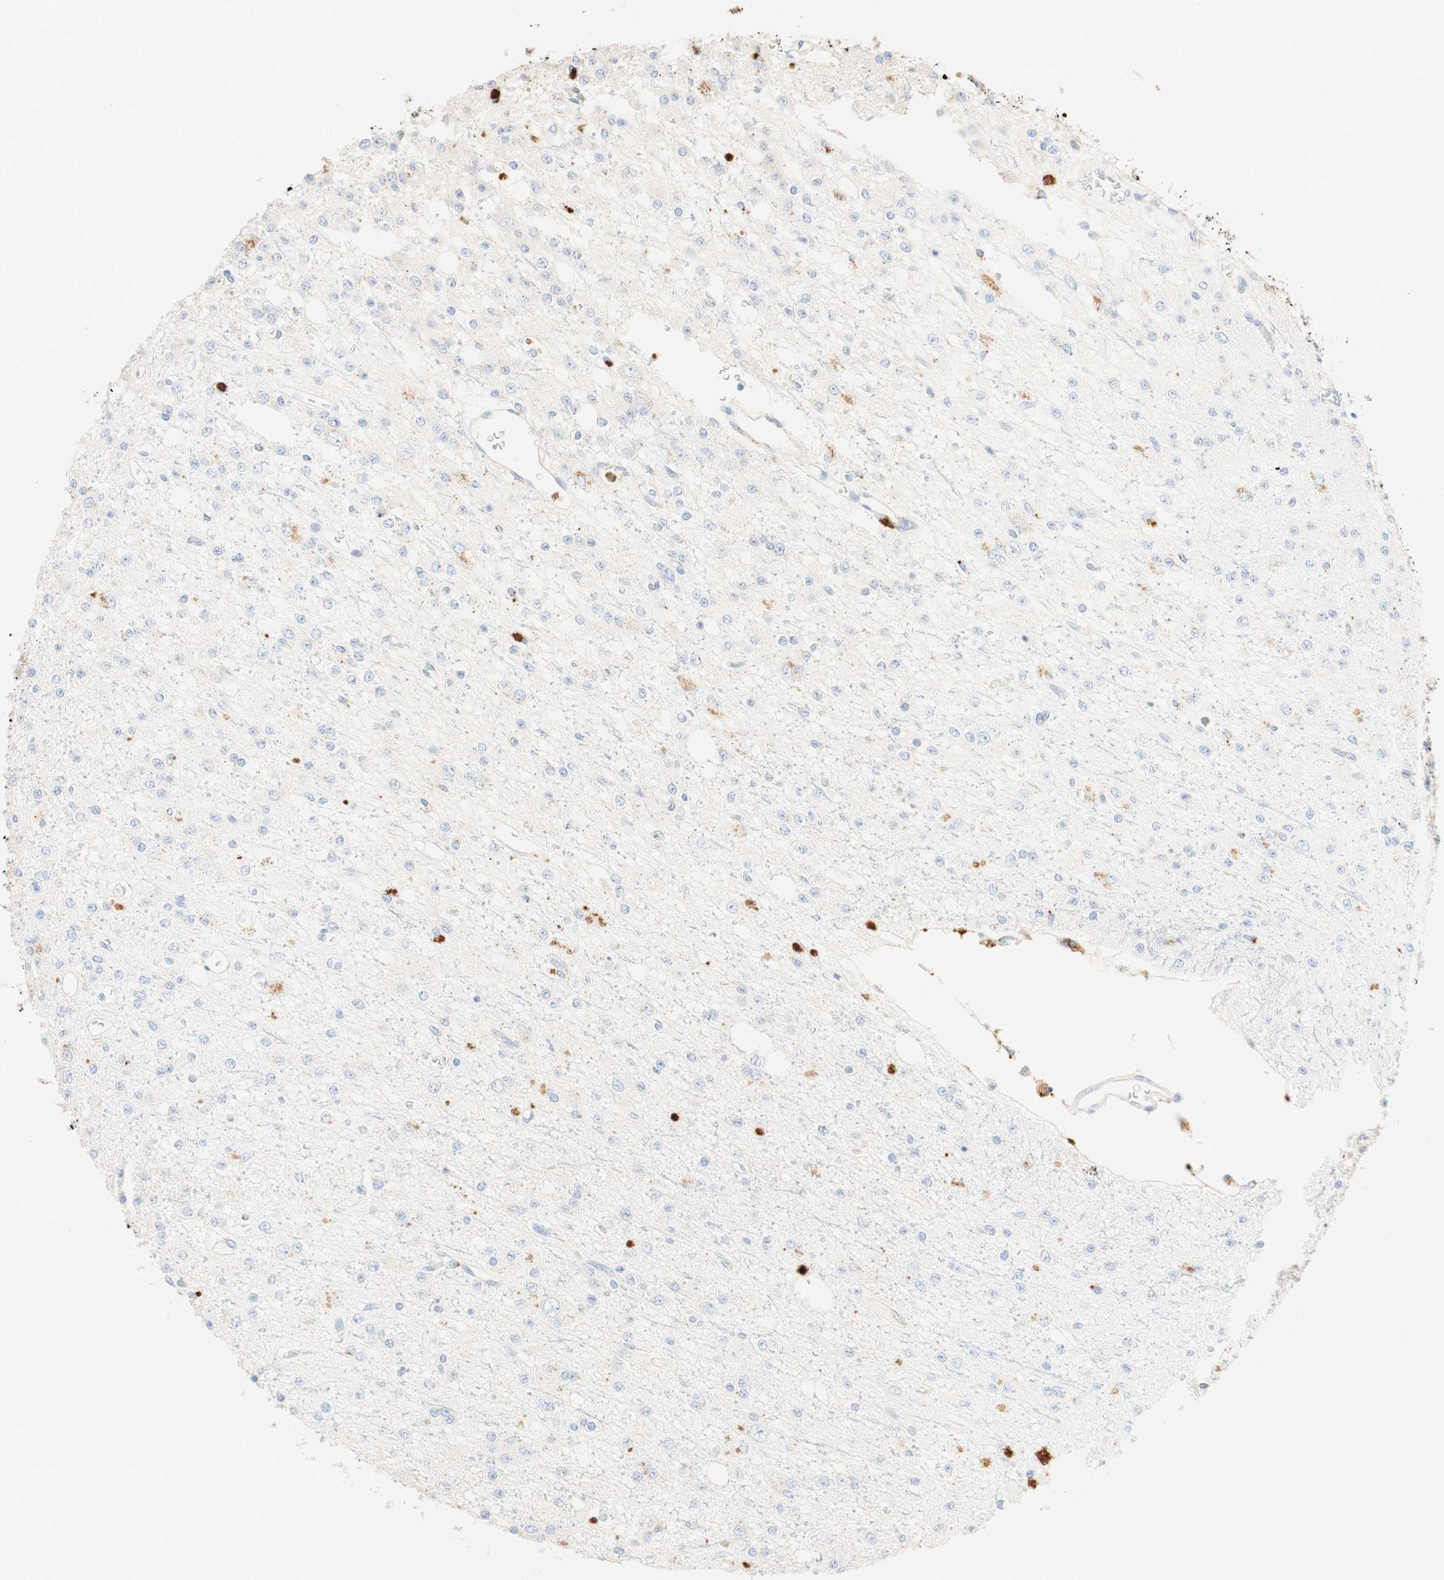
{"staining": {"intensity": "negative", "quantity": "none", "location": "none"}, "tissue": "glioma", "cell_type": "Tumor cells", "image_type": "cancer", "snomed": [{"axis": "morphology", "description": "Glioma, malignant, Low grade"}, {"axis": "topography", "description": "Brain"}], "caption": "The histopathology image reveals no staining of tumor cells in malignant glioma (low-grade).", "gene": "CD63", "patient": {"sex": "male", "age": 38}}